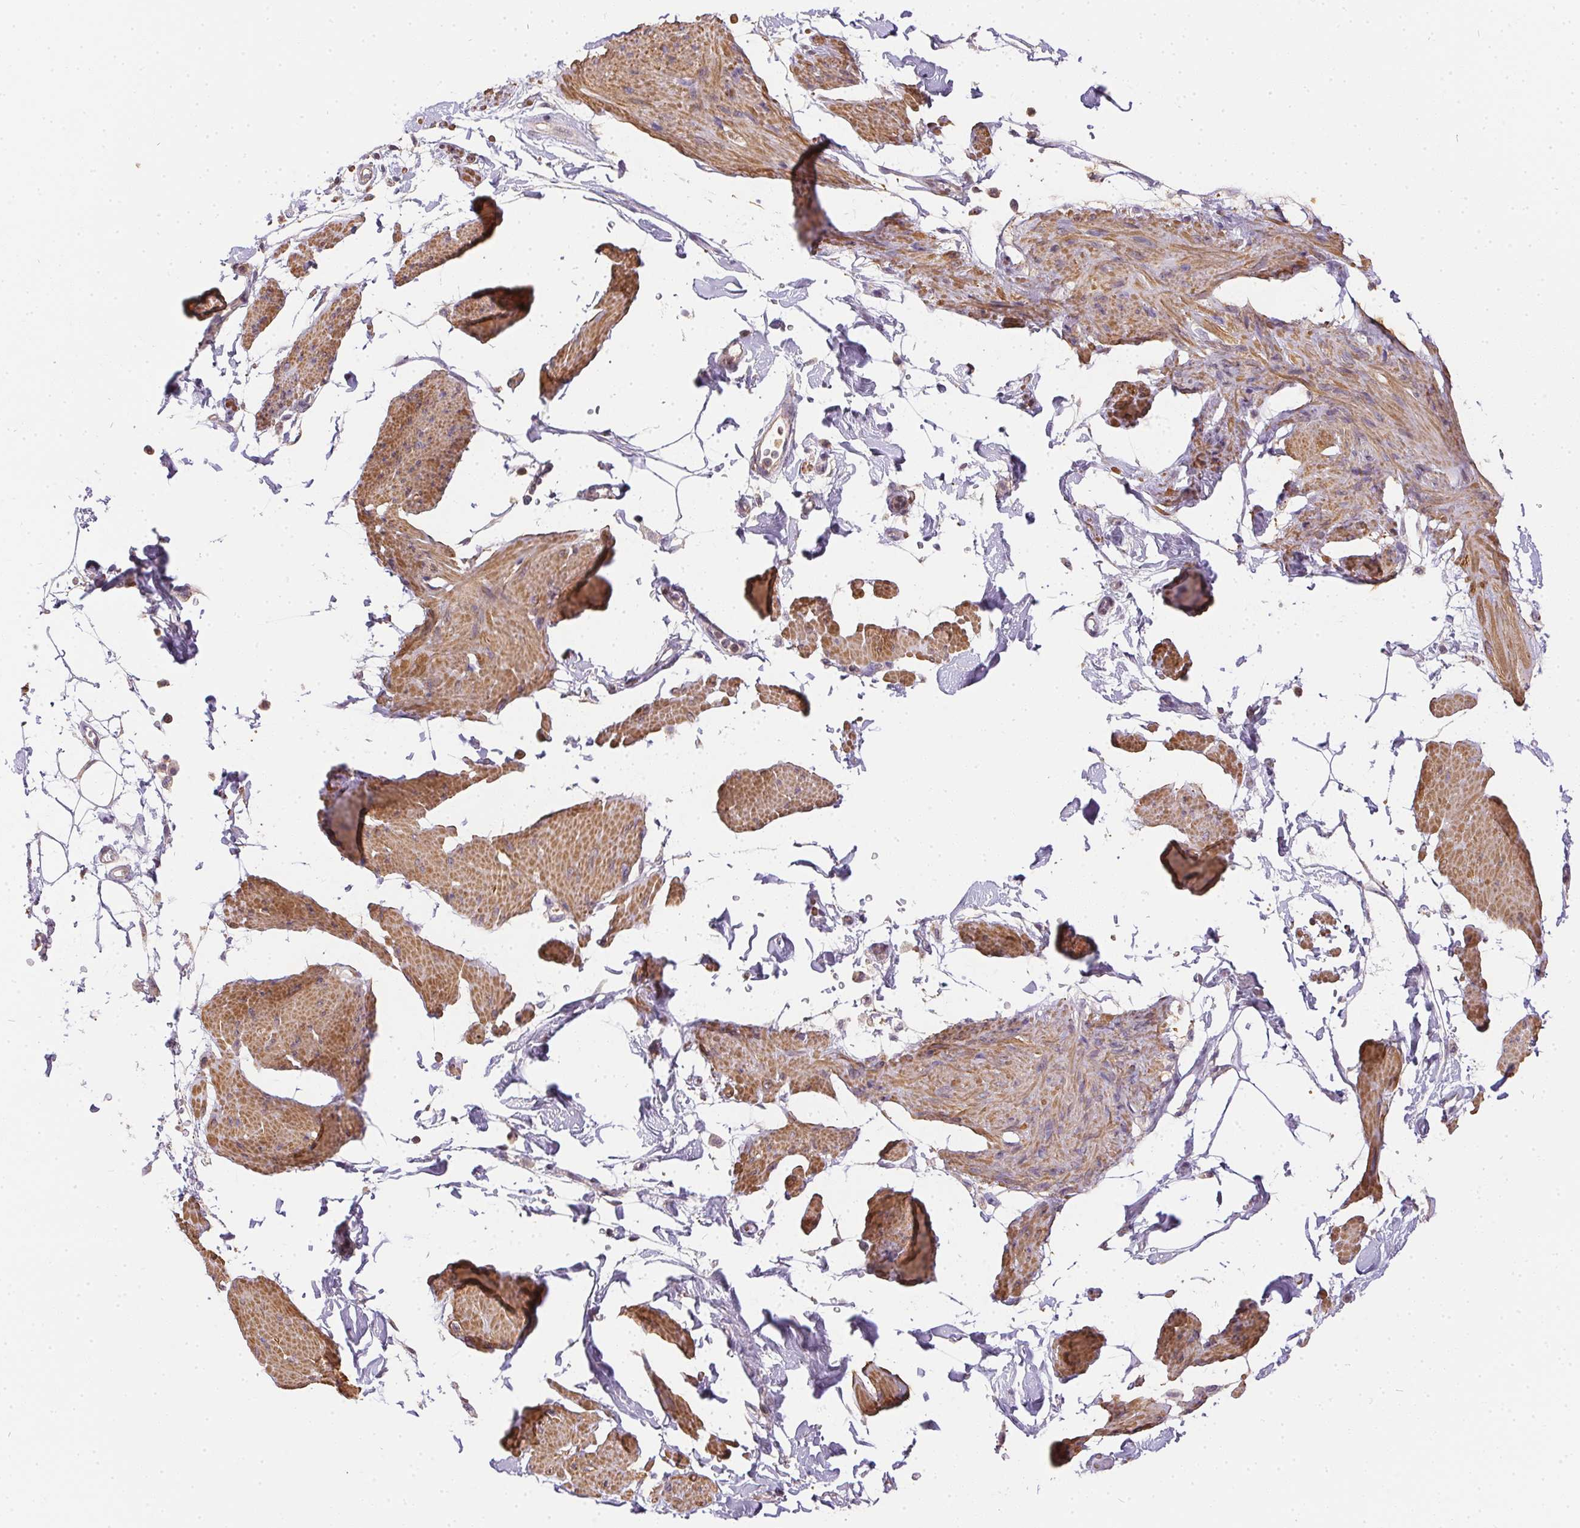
{"staining": {"intensity": "moderate", "quantity": "25%-75%", "location": "cytoplasmic/membranous"}, "tissue": "smooth muscle", "cell_type": "Smooth muscle cells", "image_type": "normal", "snomed": [{"axis": "morphology", "description": "Normal tissue, NOS"}, {"axis": "topography", "description": "Adipose tissue"}, {"axis": "topography", "description": "Smooth muscle"}, {"axis": "topography", "description": "Peripheral nerve tissue"}], "caption": "Smooth muscle stained with IHC displays moderate cytoplasmic/membranous positivity in approximately 25%-75% of smooth muscle cells. Using DAB (3,3'-diaminobenzidine) (brown) and hematoxylin (blue) stains, captured at high magnification using brightfield microscopy.", "gene": "REV3L", "patient": {"sex": "male", "age": 83}}